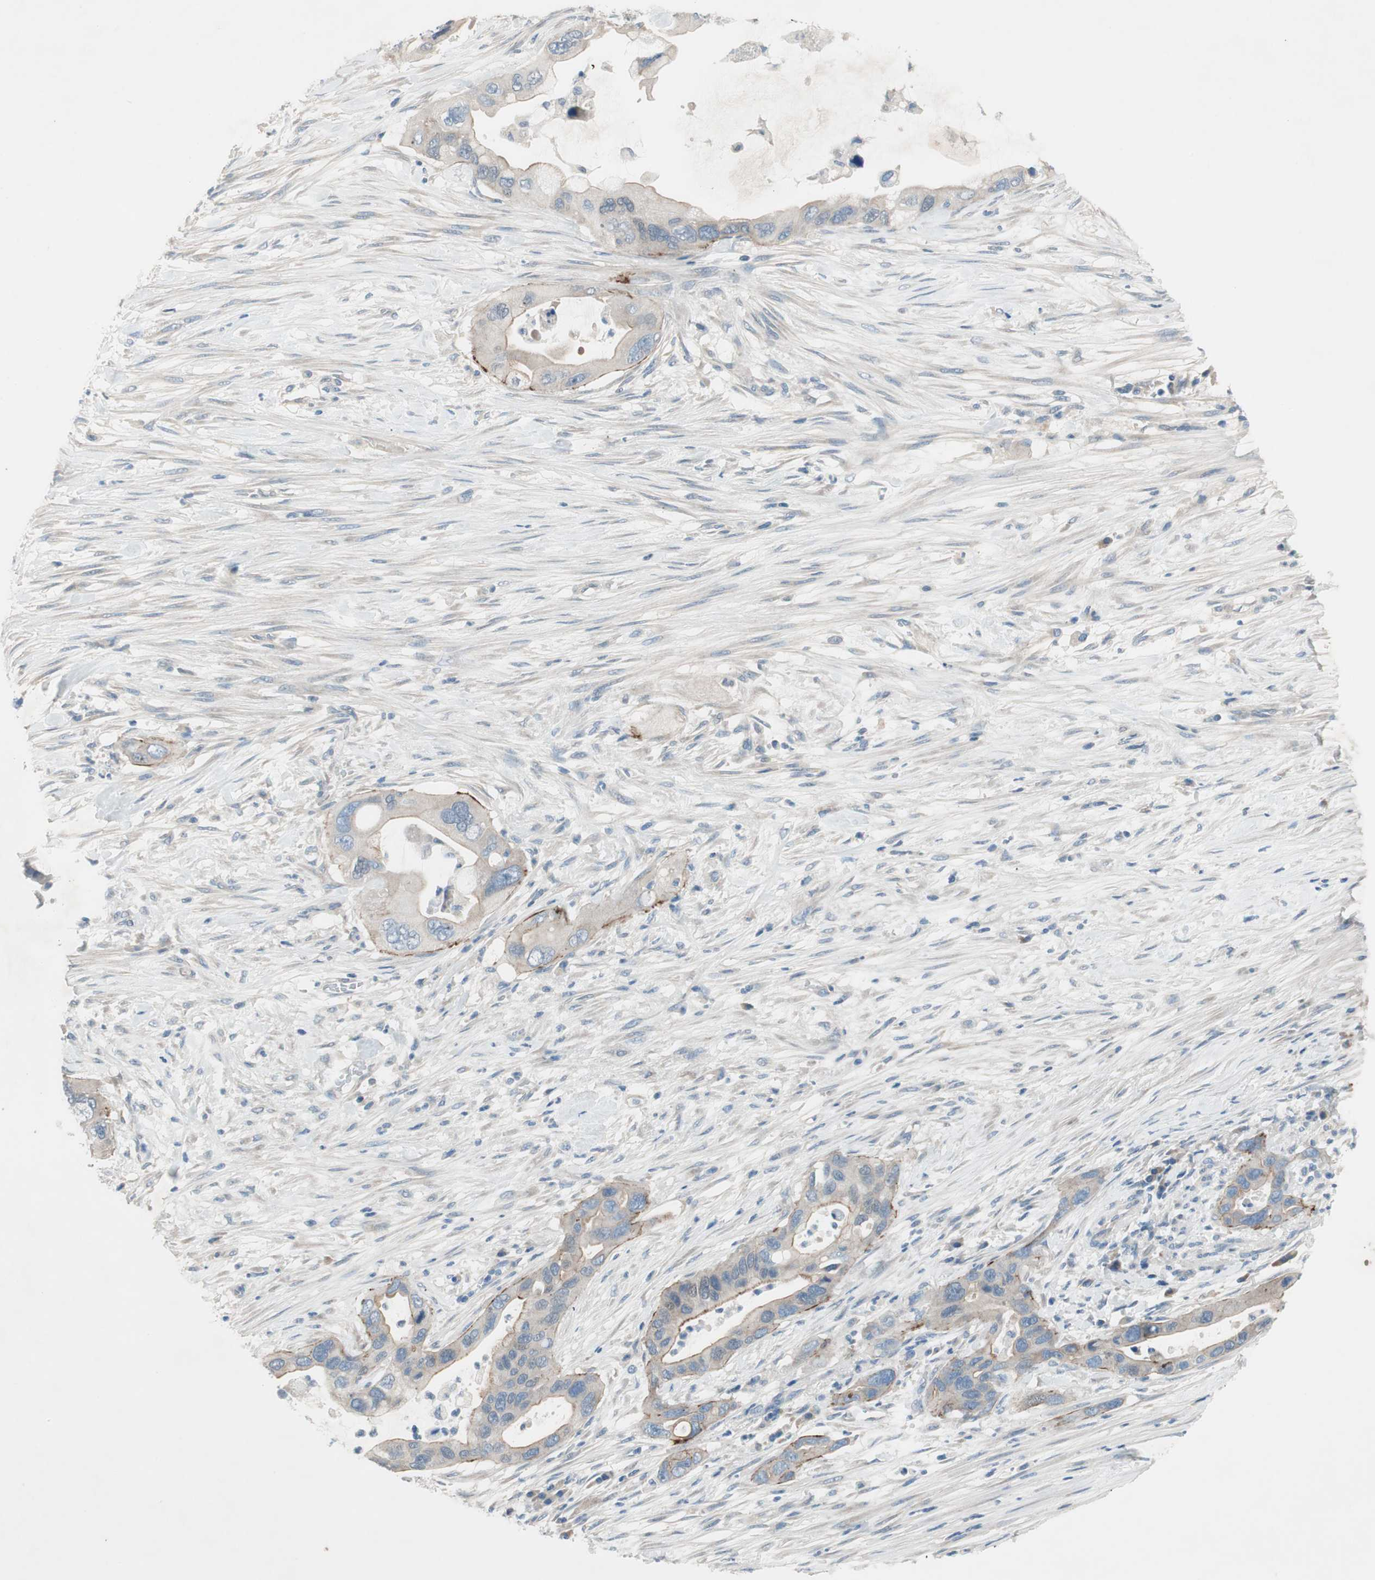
{"staining": {"intensity": "weak", "quantity": "25%-75%", "location": "cytoplasmic/membranous"}, "tissue": "pancreatic cancer", "cell_type": "Tumor cells", "image_type": "cancer", "snomed": [{"axis": "morphology", "description": "Adenocarcinoma, NOS"}, {"axis": "topography", "description": "Pancreas"}], "caption": "IHC photomicrograph of pancreatic cancer (adenocarcinoma) stained for a protein (brown), which displays low levels of weak cytoplasmic/membranous positivity in about 25%-75% of tumor cells.", "gene": "PRRG4", "patient": {"sex": "female", "age": 71}}